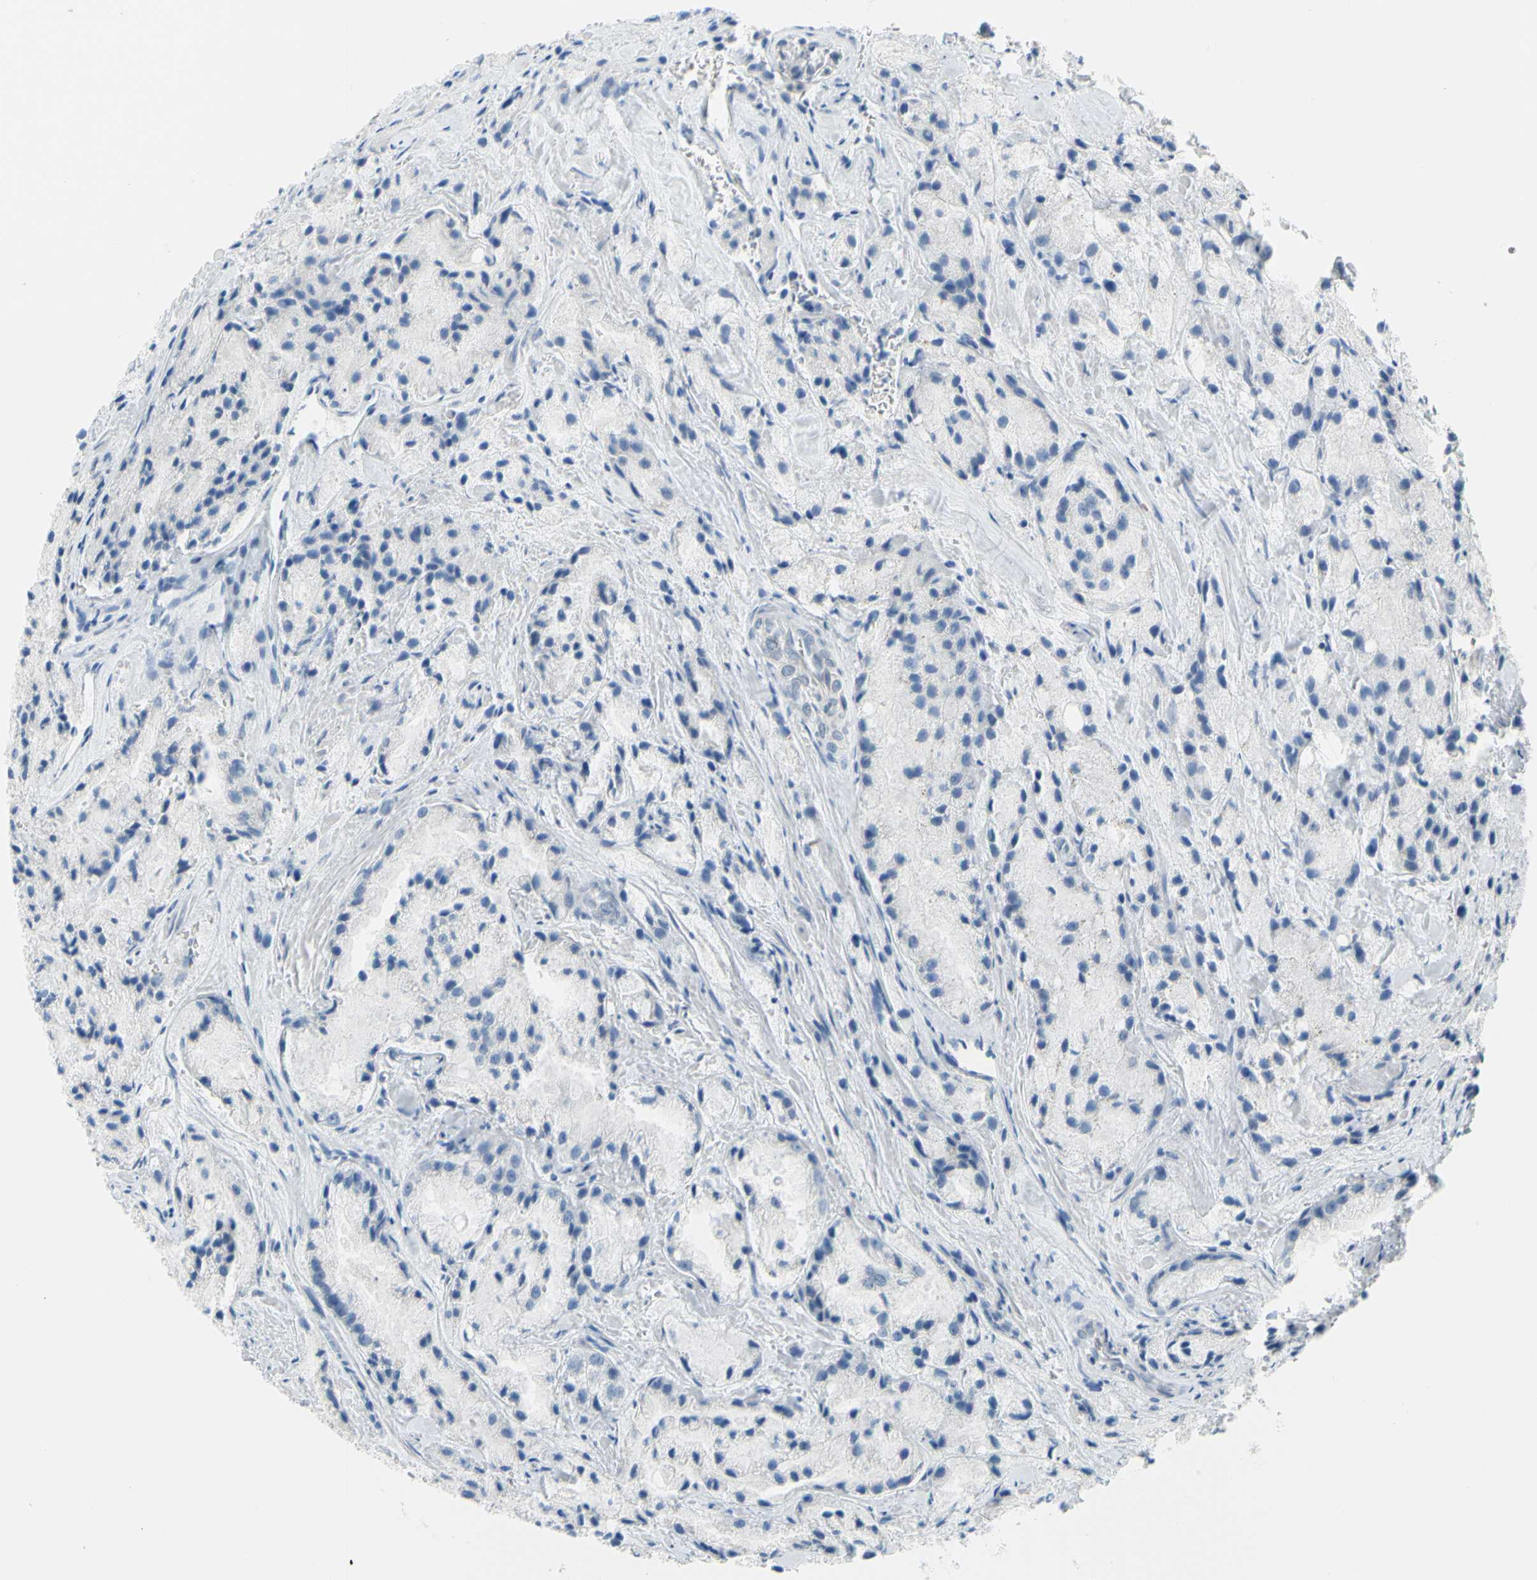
{"staining": {"intensity": "negative", "quantity": "none", "location": "none"}, "tissue": "prostate cancer", "cell_type": "Tumor cells", "image_type": "cancer", "snomed": [{"axis": "morphology", "description": "Adenocarcinoma, Low grade"}, {"axis": "topography", "description": "Prostate"}], "caption": "This is a image of immunohistochemistry staining of prostate cancer (low-grade adenocarcinoma), which shows no staining in tumor cells.", "gene": "DCT", "patient": {"sex": "male", "age": 64}}